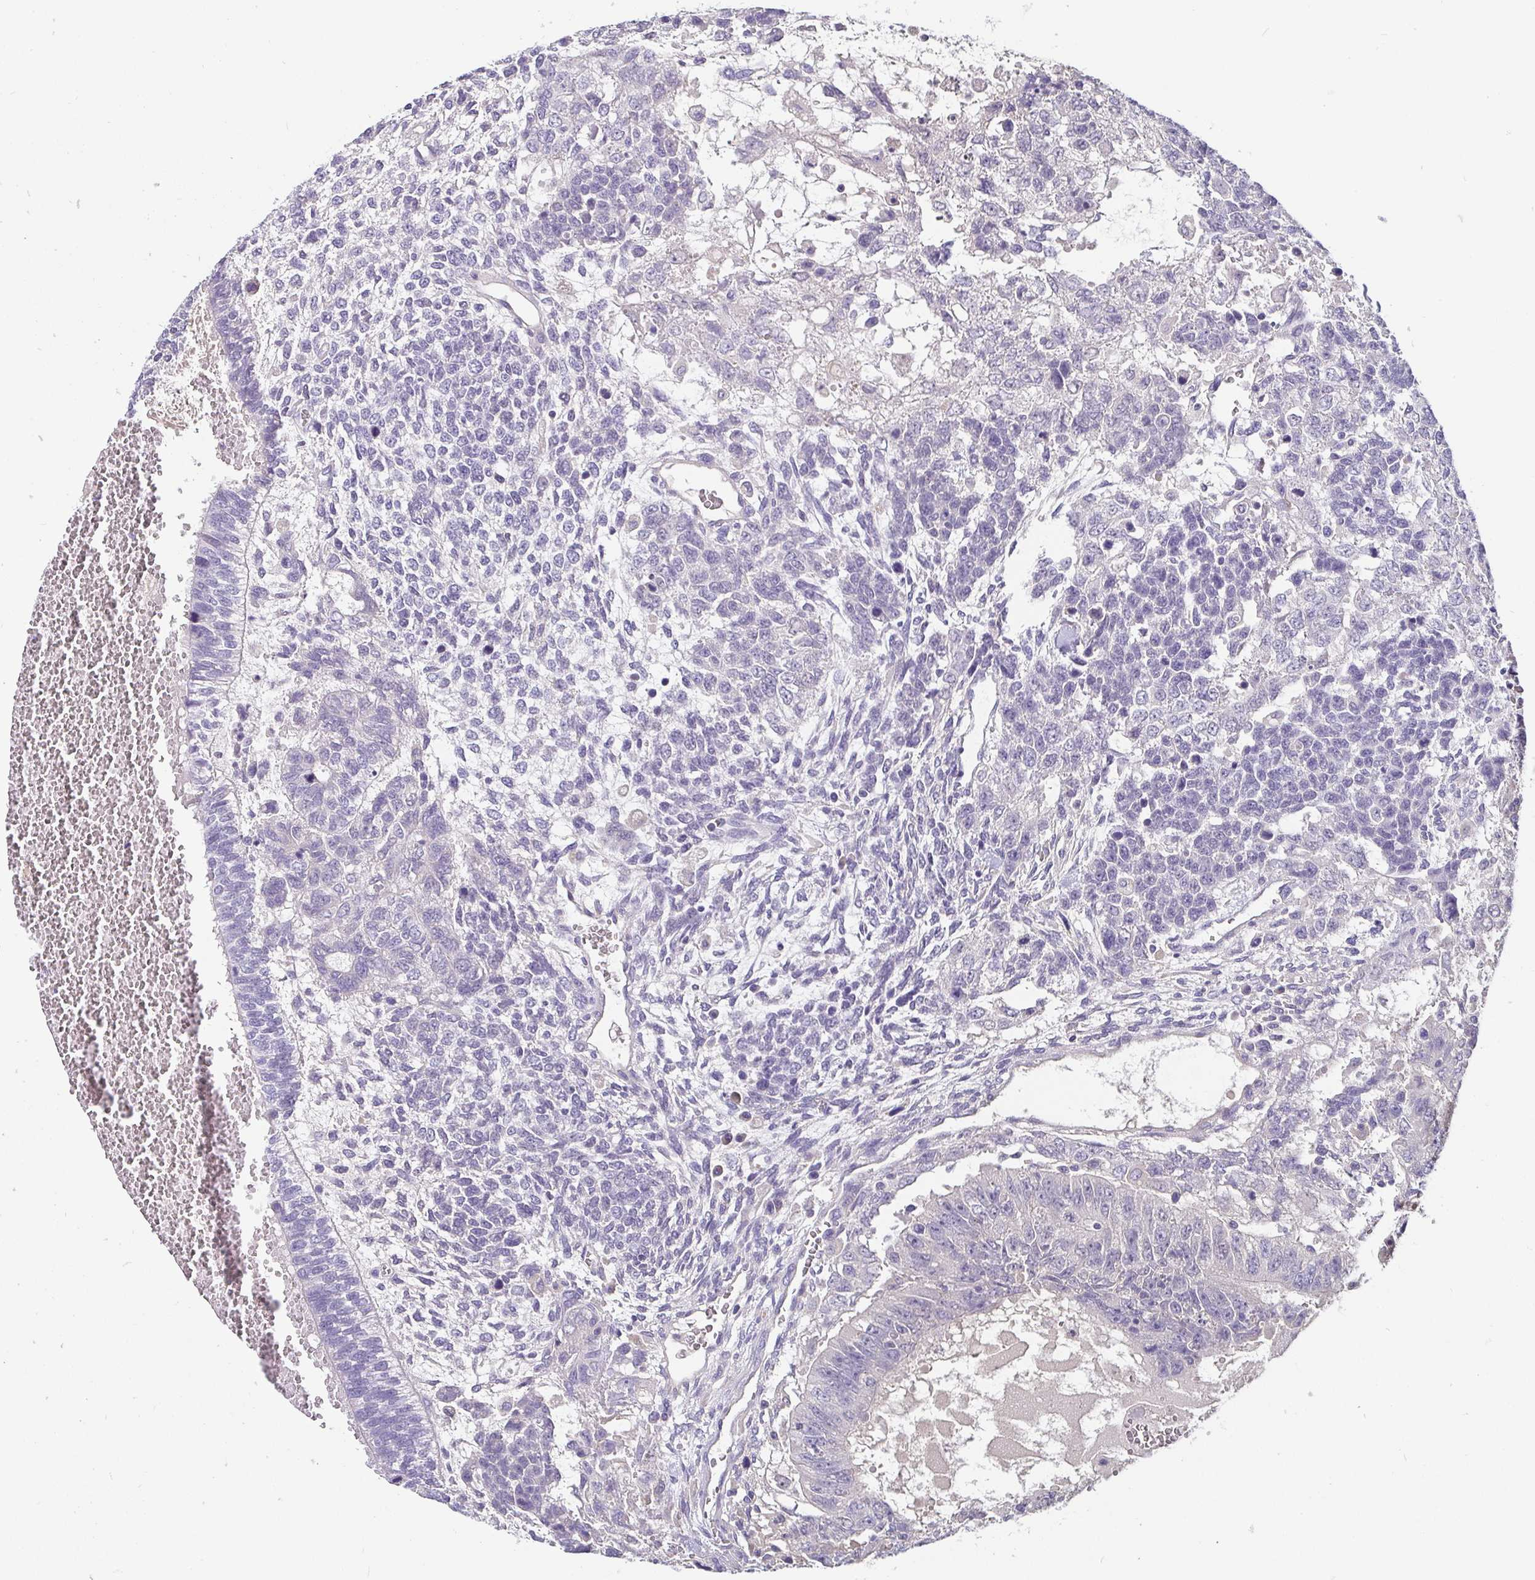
{"staining": {"intensity": "negative", "quantity": "none", "location": "none"}, "tissue": "testis cancer", "cell_type": "Tumor cells", "image_type": "cancer", "snomed": [{"axis": "morphology", "description": "Normal tissue, NOS"}, {"axis": "morphology", "description": "Carcinoma, Embryonal, NOS"}, {"axis": "topography", "description": "Testis"}, {"axis": "topography", "description": "Epididymis"}], "caption": "High magnification brightfield microscopy of embryonal carcinoma (testis) stained with DAB (3,3'-diaminobenzidine) (brown) and counterstained with hematoxylin (blue): tumor cells show no significant positivity. (DAB IHC, high magnification).", "gene": "ADAMTS6", "patient": {"sex": "male", "age": 23}}